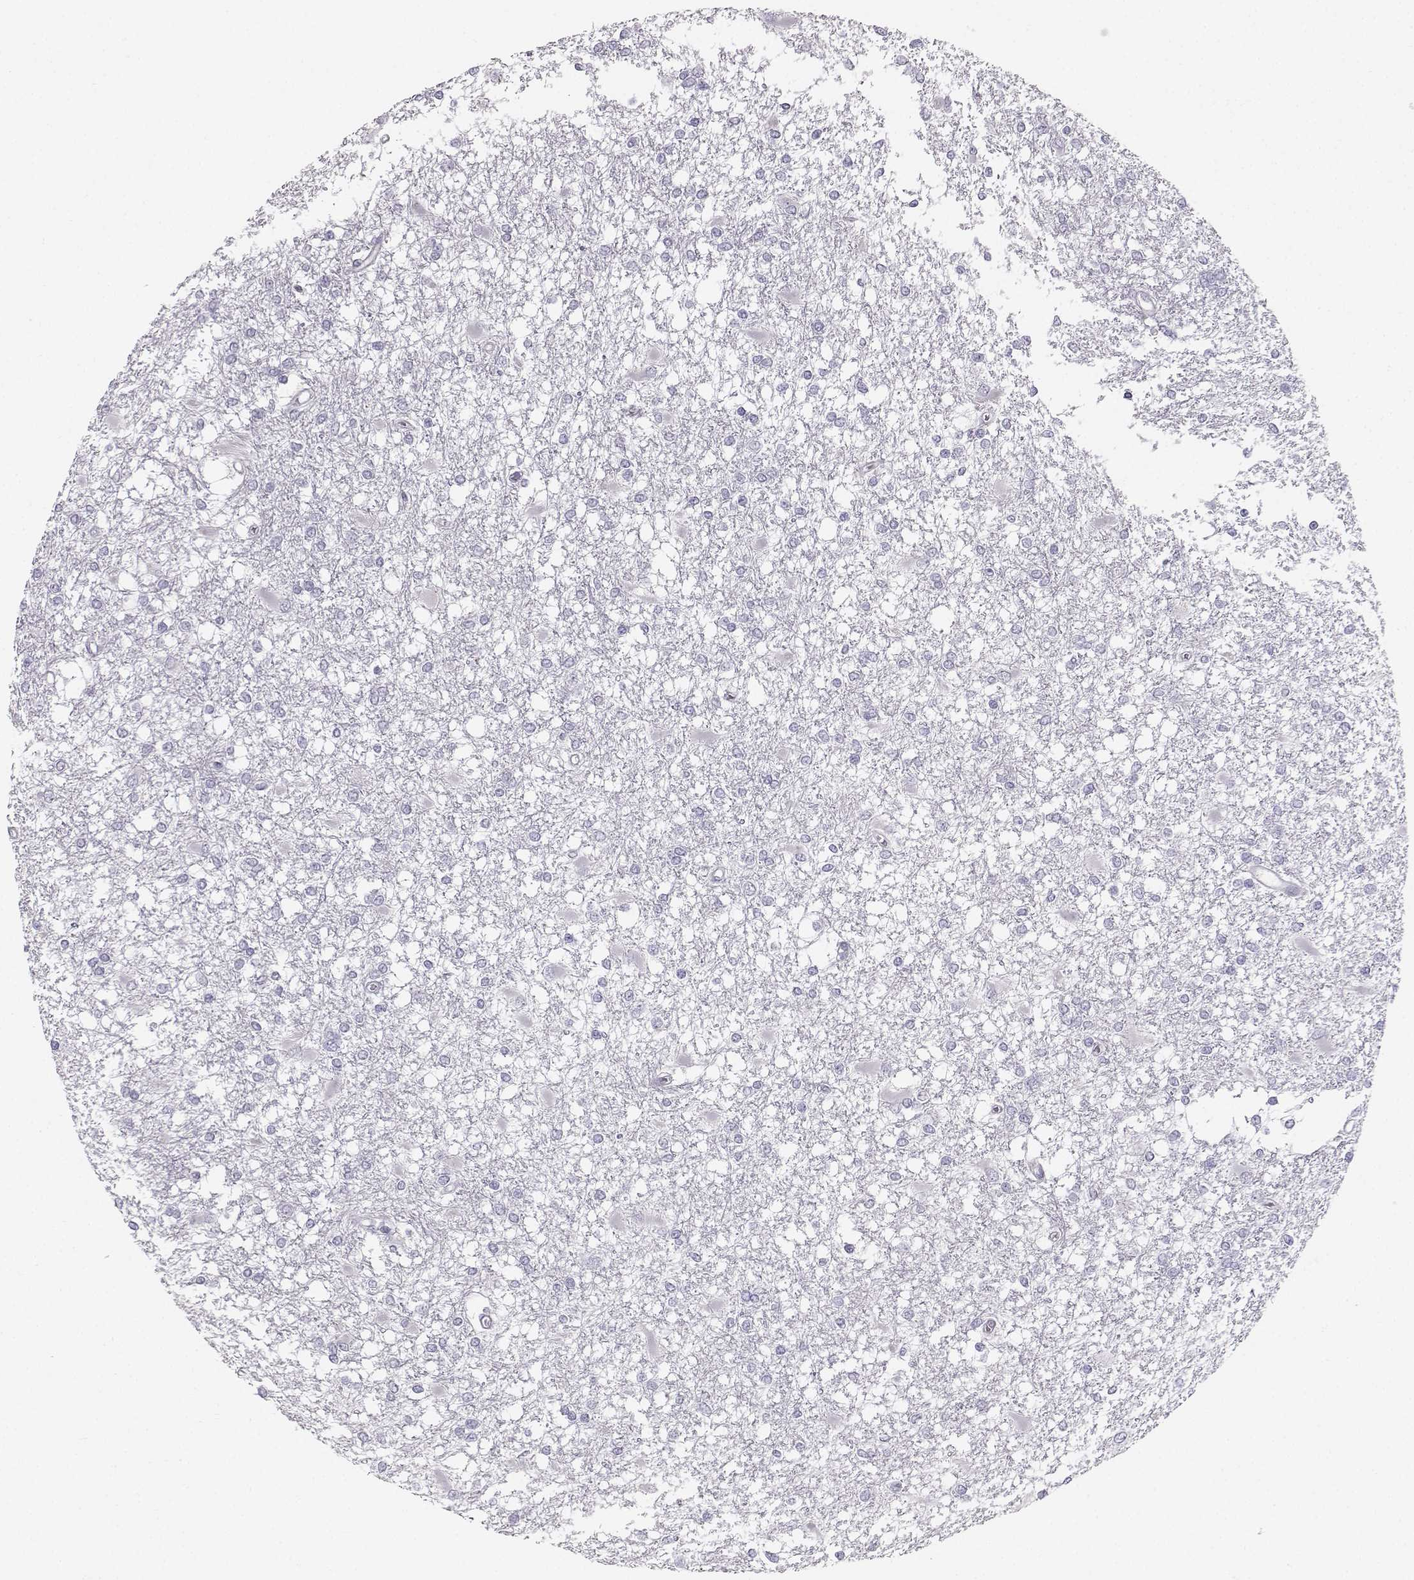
{"staining": {"intensity": "negative", "quantity": "none", "location": "none"}, "tissue": "glioma", "cell_type": "Tumor cells", "image_type": "cancer", "snomed": [{"axis": "morphology", "description": "Glioma, malignant, High grade"}, {"axis": "topography", "description": "Cerebral cortex"}], "caption": "Tumor cells show no significant protein expression in glioma.", "gene": "CASR", "patient": {"sex": "male", "age": 79}}